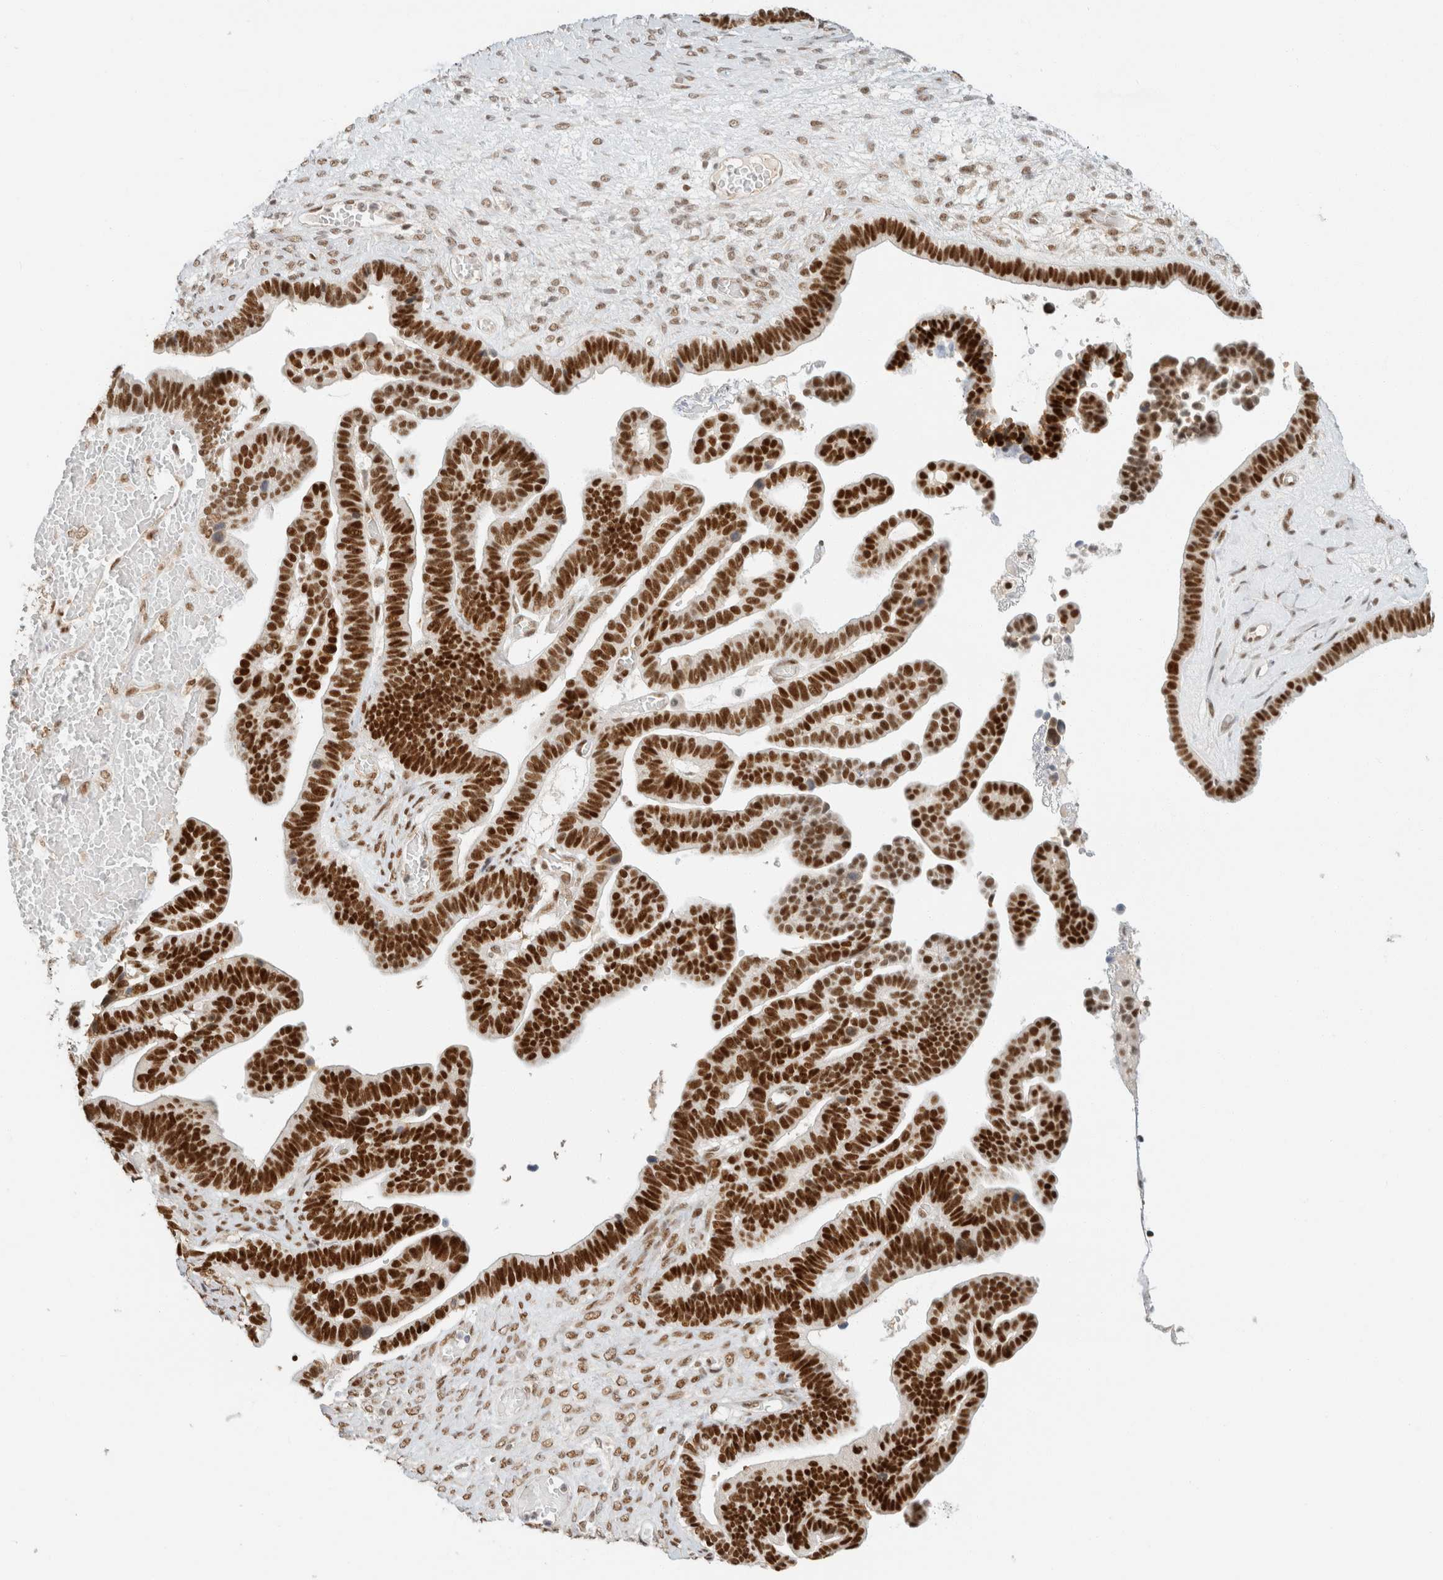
{"staining": {"intensity": "strong", "quantity": ">75%", "location": "nuclear"}, "tissue": "ovarian cancer", "cell_type": "Tumor cells", "image_type": "cancer", "snomed": [{"axis": "morphology", "description": "Cystadenocarcinoma, serous, NOS"}, {"axis": "topography", "description": "Ovary"}], "caption": "A histopathology image showing strong nuclear staining in approximately >75% of tumor cells in ovarian cancer, as visualized by brown immunohistochemical staining.", "gene": "ZNF768", "patient": {"sex": "female", "age": 56}}